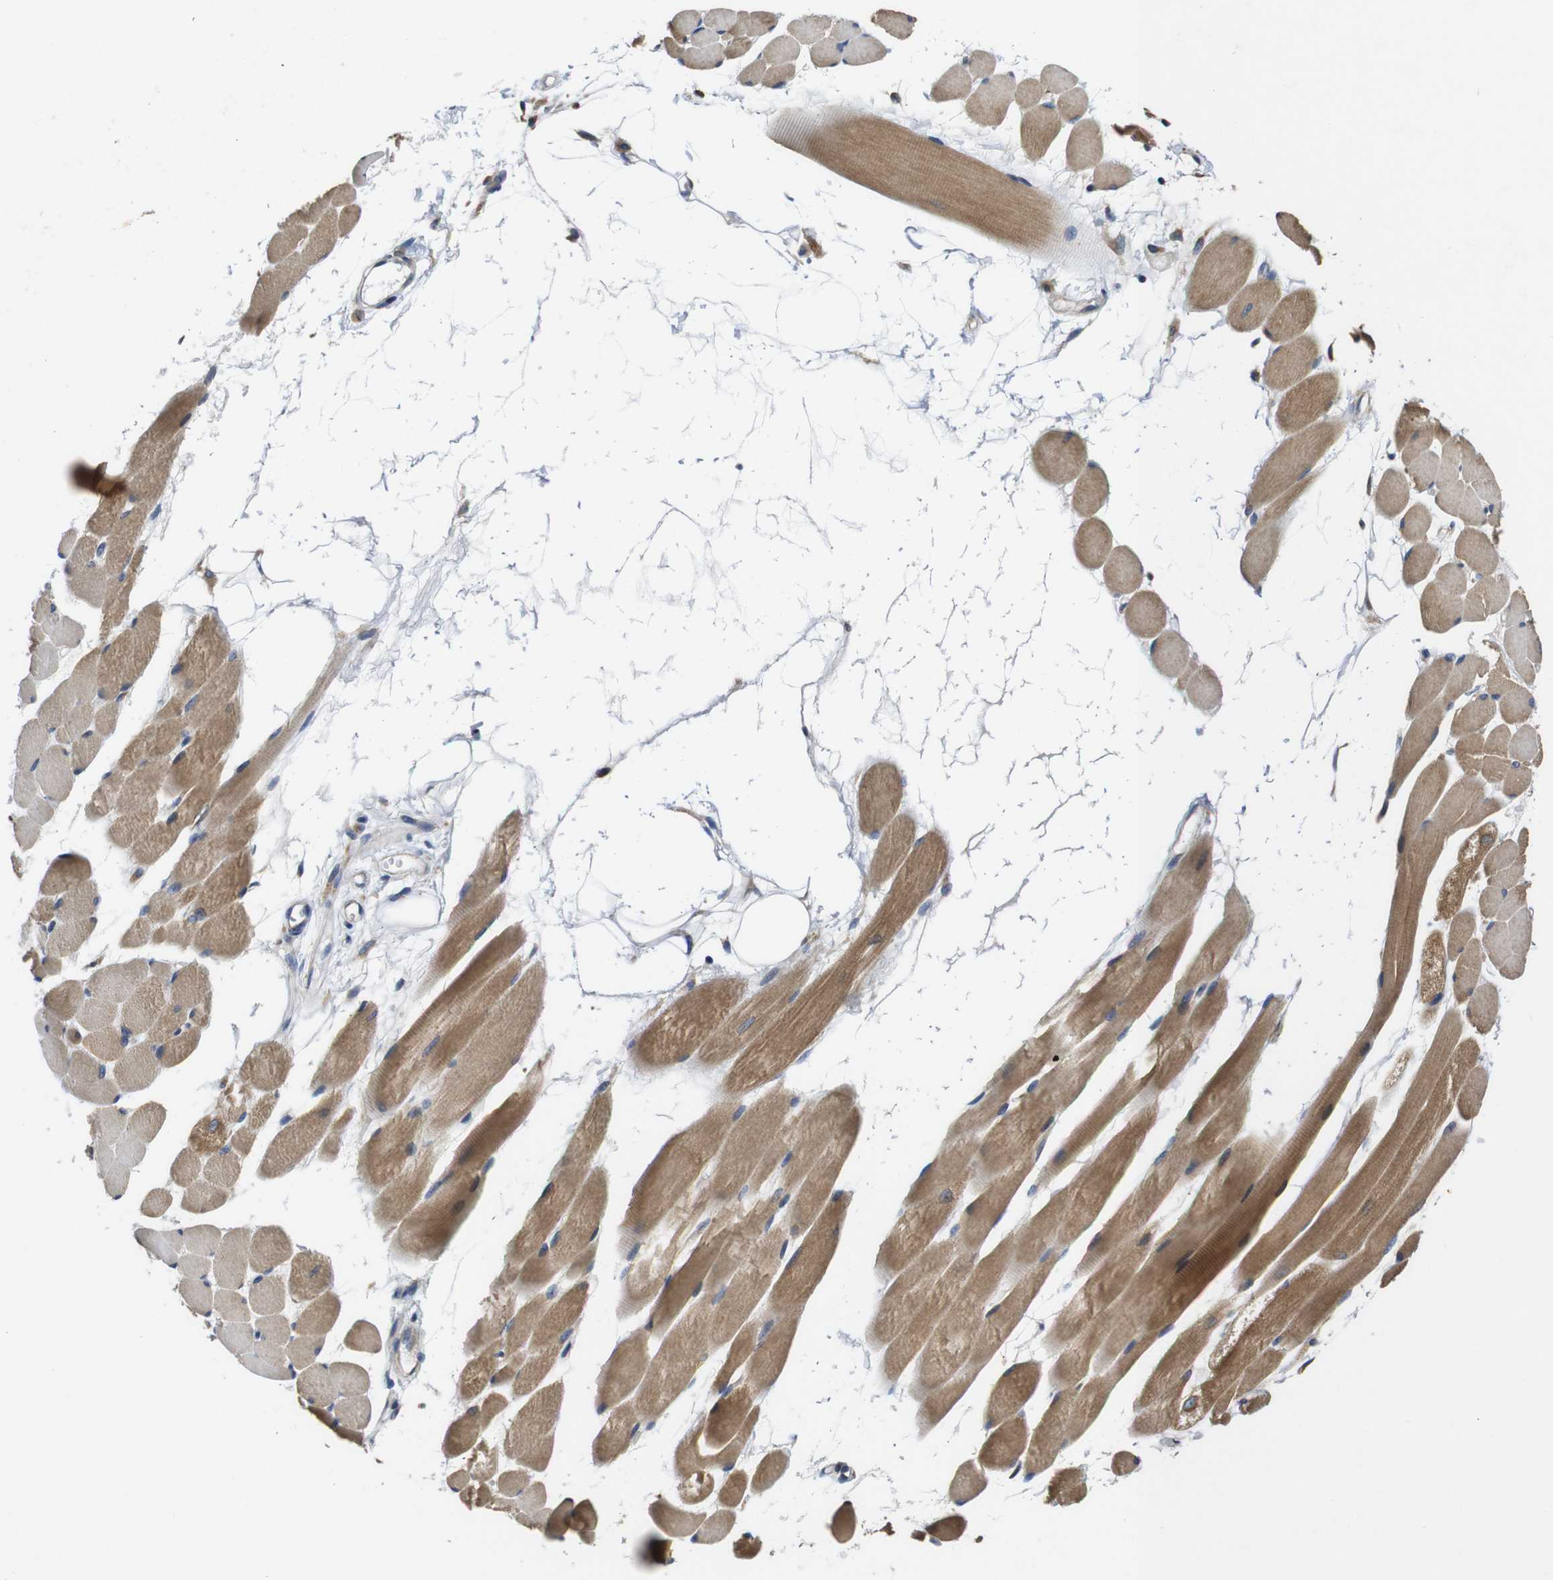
{"staining": {"intensity": "moderate", "quantity": ">75%", "location": "cytoplasmic/membranous"}, "tissue": "skeletal muscle", "cell_type": "Myocytes", "image_type": "normal", "snomed": [{"axis": "morphology", "description": "Normal tissue, NOS"}, {"axis": "topography", "description": "Skeletal muscle"}, {"axis": "topography", "description": "Peripheral nerve tissue"}], "caption": "Brown immunohistochemical staining in unremarkable human skeletal muscle shows moderate cytoplasmic/membranous expression in approximately >75% of myocytes.", "gene": "MARCHF7", "patient": {"sex": "female", "age": 84}}